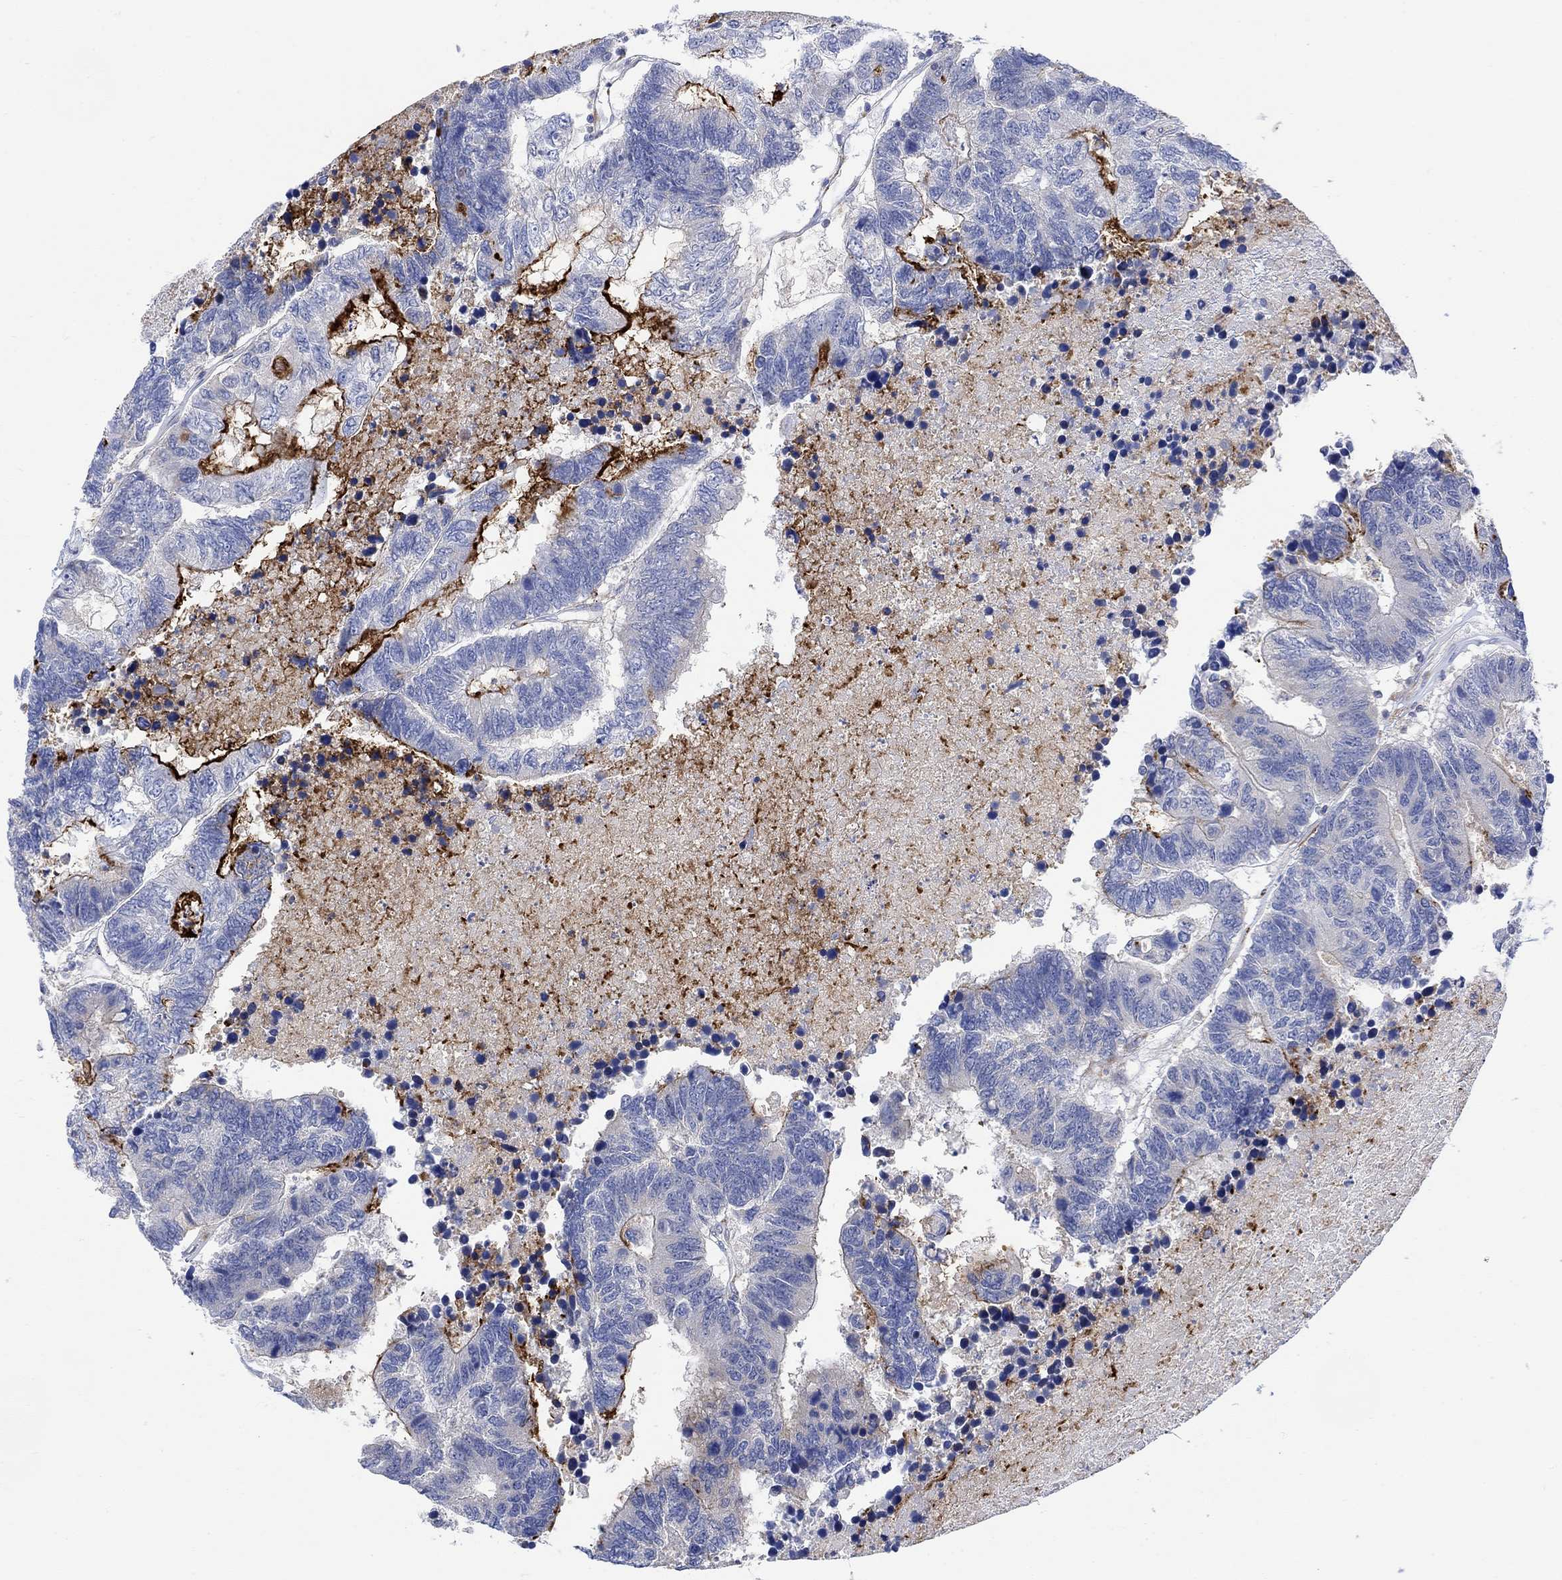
{"staining": {"intensity": "negative", "quantity": "none", "location": "none"}, "tissue": "colorectal cancer", "cell_type": "Tumor cells", "image_type": "cancer", "snomed": [{"axis": "morphology", "description": "Adenocarcinoma, NOS"}, {"axis": "topography", "description": "Colon"}], "caption": "An immunohistochemistry (IHC) histopathology image of colorectal adenocarcinoma is shown. There is no staining in tumor cells of colorectal adenocarcinoma.", "gene": "ARSK", "patient": {"sex": "female", "age": 48}}